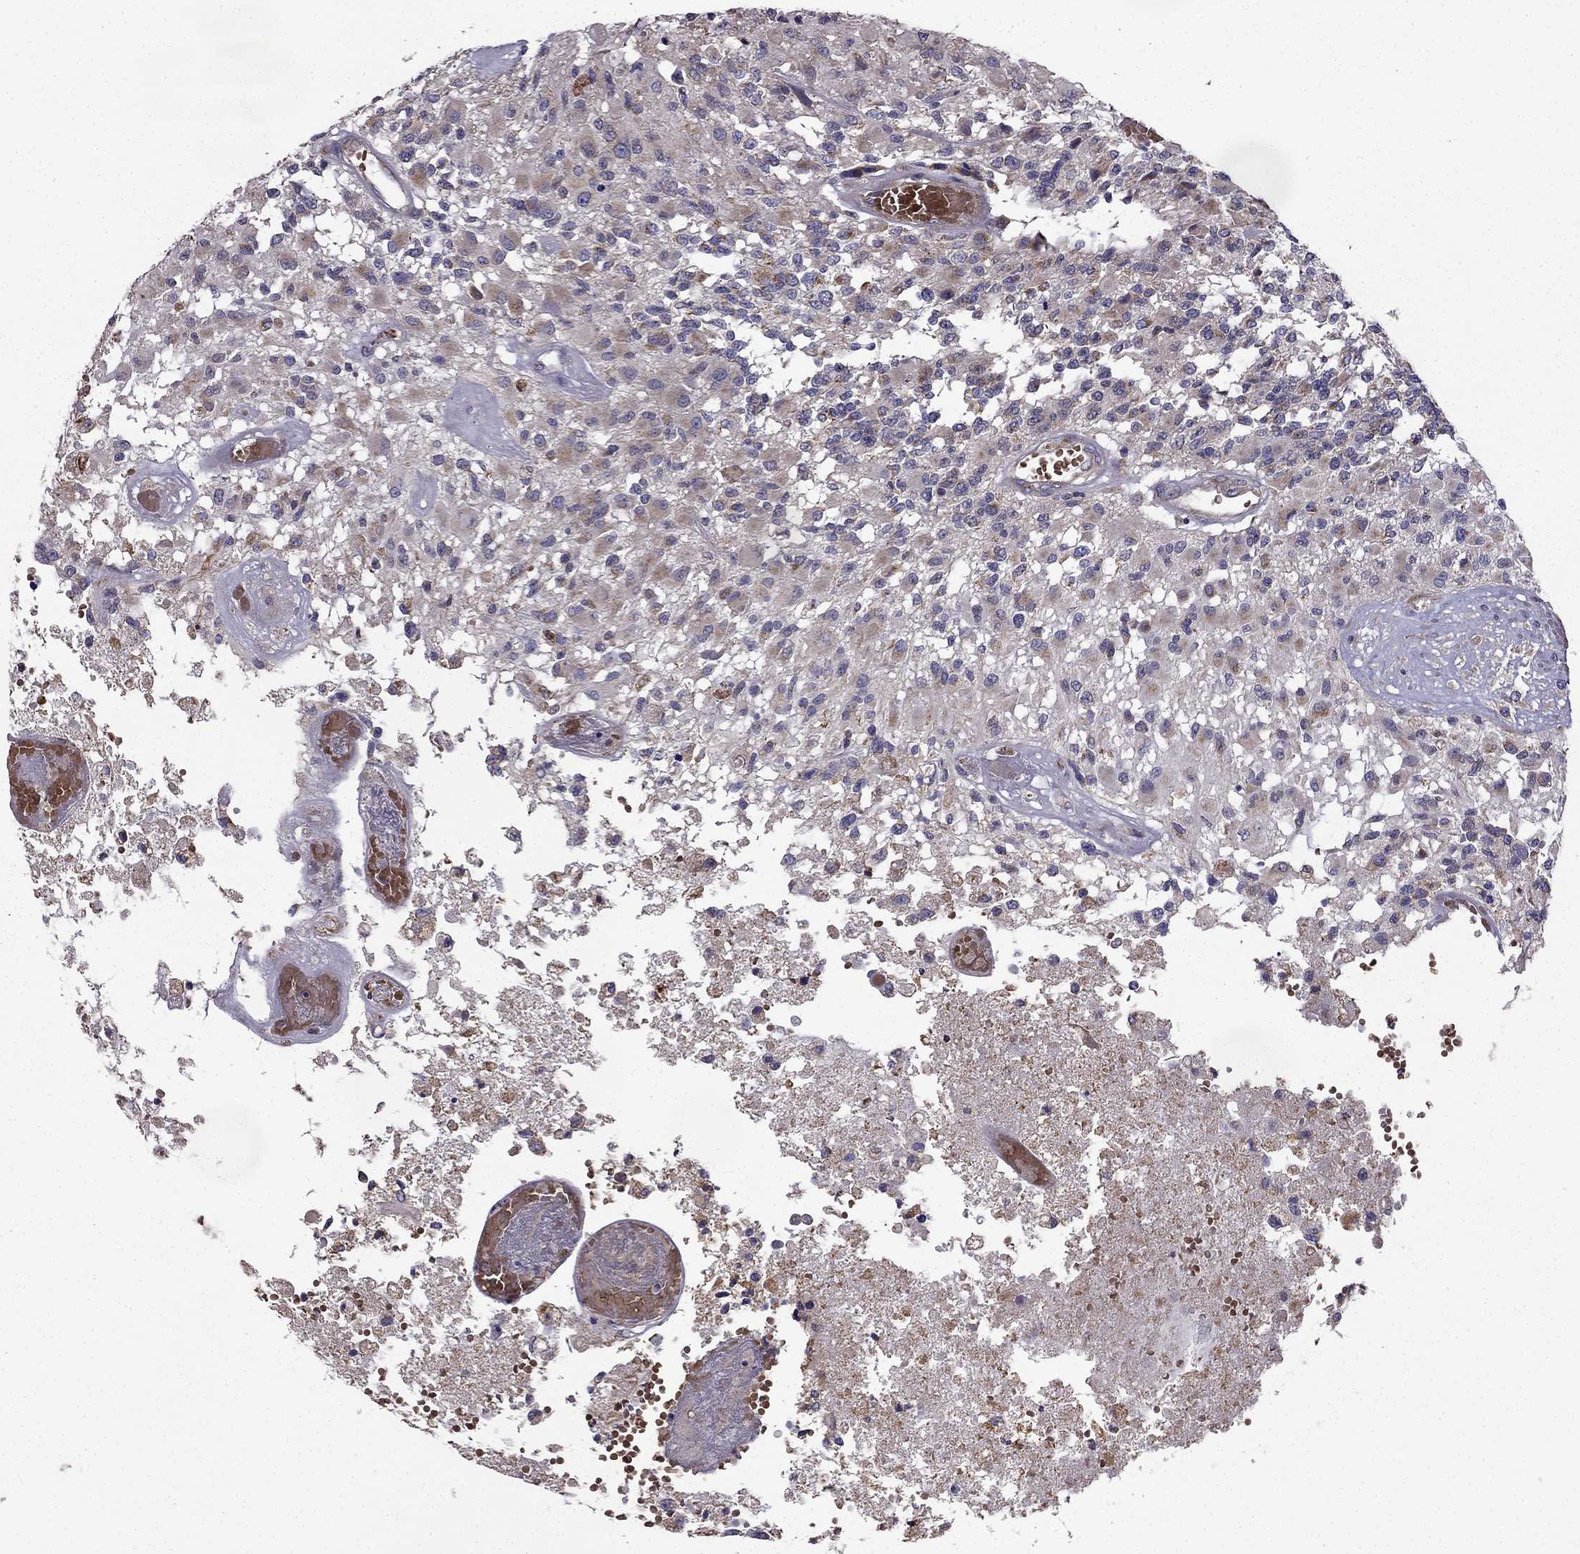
{"staining": {"intensity": "moderate", "quantity": "<25%", "location": "cytoplasmic/membranous"}, "tissue": "glioma", "cell_type": "Tumor cells", "image_type": "cancer", "snomed": [{"axis": "morphology", "description": "Glioma, malignant, High grade"}, {"axis": "topography", "description": "Brain"}], "caption": "A histopathology image showing moderate cytoplasmic/membranous staining in about <25% of tumor cells in glioma, as visualized by brown immunohistochemical staining.", "gene": "B4GALT7", "patient": {"sex": "female", "age": 63}}